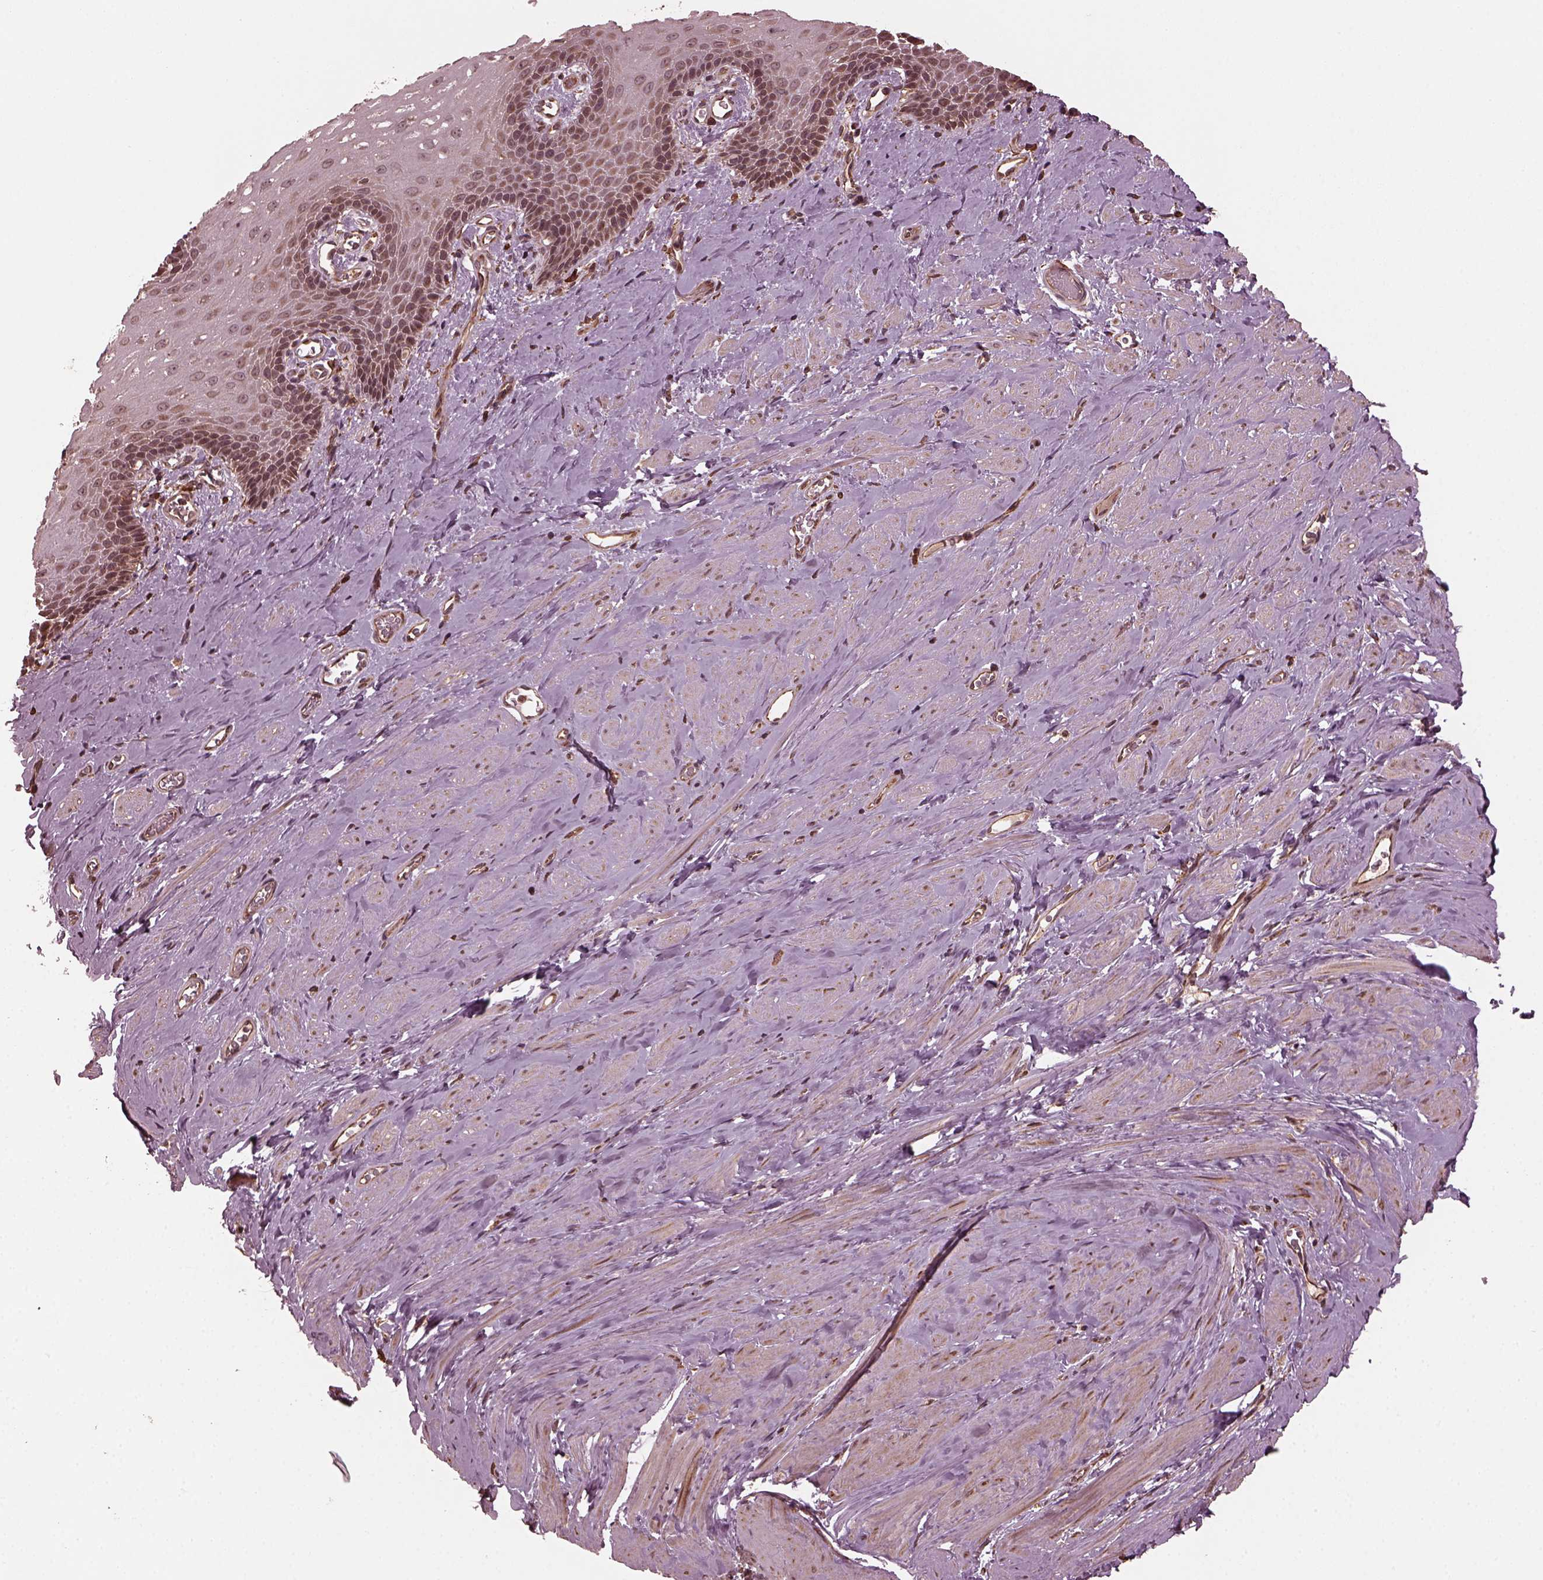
{"staining": {"intensity": "weak", "quantity": "25%-75%", "location": "cytoplasmic/membranous"}, "tissue": "esophagus", "cell_type": "Squamous epithelial cells", "image_type": "normal", "snomed": [{"axis": "morphology", "description": "Normal tissue, NOS"}, {"axis": "topography", "description": "Esophagus"}], "caption": "Weak cytoplasmic/membranous protein staining is present in approximately 25%-75% of squamous epithelial cells in esophagus.", "gene": "ZNF292", "patient": {"sex": "male", "age": 64}}